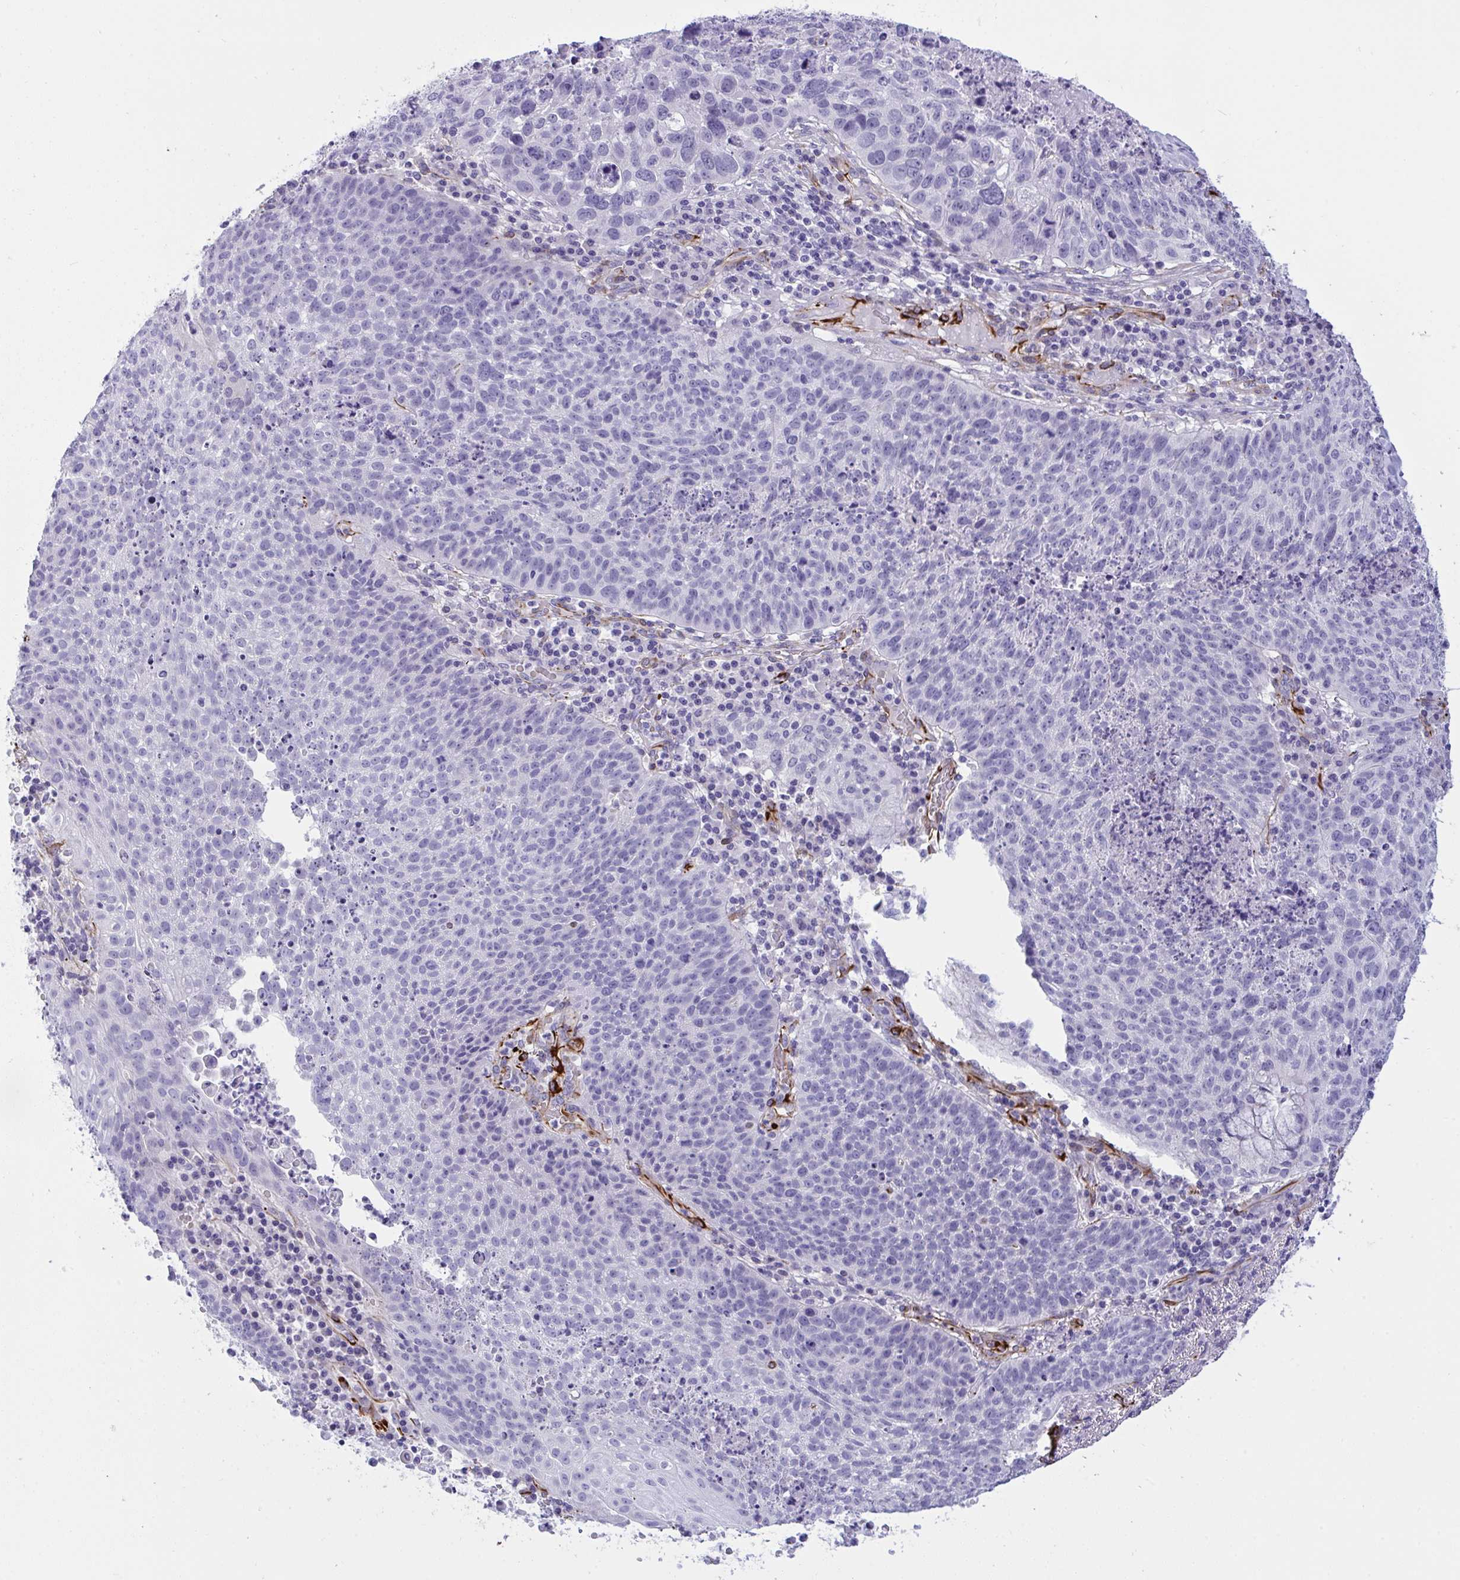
{"staining": {"intensity": "negative", "quantity": "none", "location": "none"}, "tissue": "lung cancer", "cell_type": "Tumor cells", "image_type": "cancer", "snomed": [{"axis": "morphology", "description": "Squamous cell carcinoma, NOS"}, {"axis": "topography", "description": "Lung"}], "caption": "Immunohistochemistry histopathology image of neoplastic tissue: human lung squamous cell carcinoma stained with DAB (3,3'-diaminobenzidine) displays no significant protein positivity in tumor cells. (Brightfield microscopy of DAB (3,3'-diaminobenzidine) immunohistochemistry at high magnification).", "gene": "SLC35B1", "patient": {"sex": "male", "age": 63}}